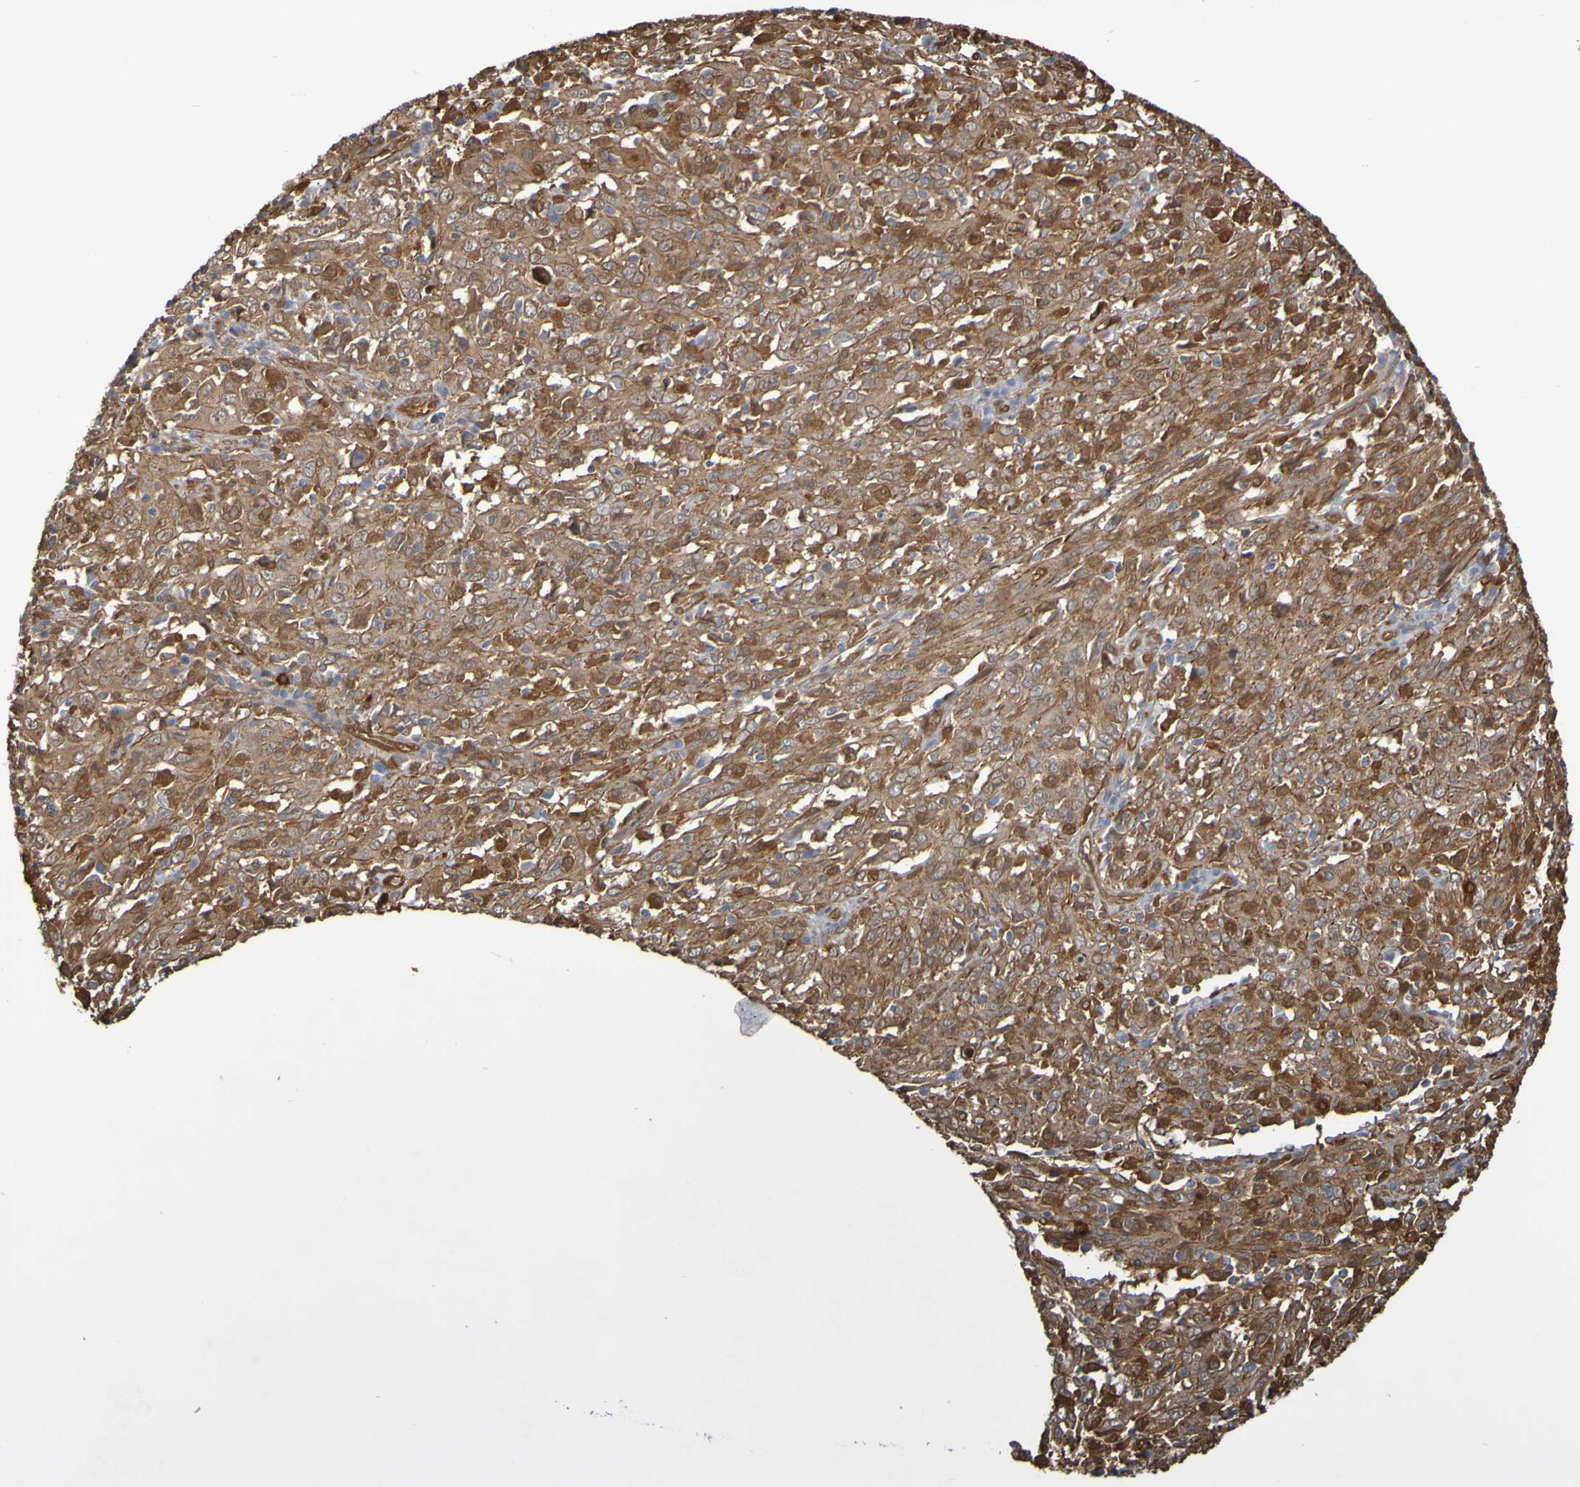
{"staining": {"intensity": "strong", "quantity": ">75%", "location": "cytoplasmic/membranous"}, "tissue": "cervical cancer", "cell_type": "Tumor cells", "image_type": "cancer", "snomed": [{"axis": "morphology", "description": "Squamous cell carcinoma, NOS"}, {"axis": "topography", "description": "Cervix"}], "caption": "Protein staining of squamous cell carcinoma (cervical) tissue displays strong cytoplasmic/membranous staining in about >75% of tumor cells.", "gene": "SERPINB6", "patient": {"sex": "female", "age": 46}}